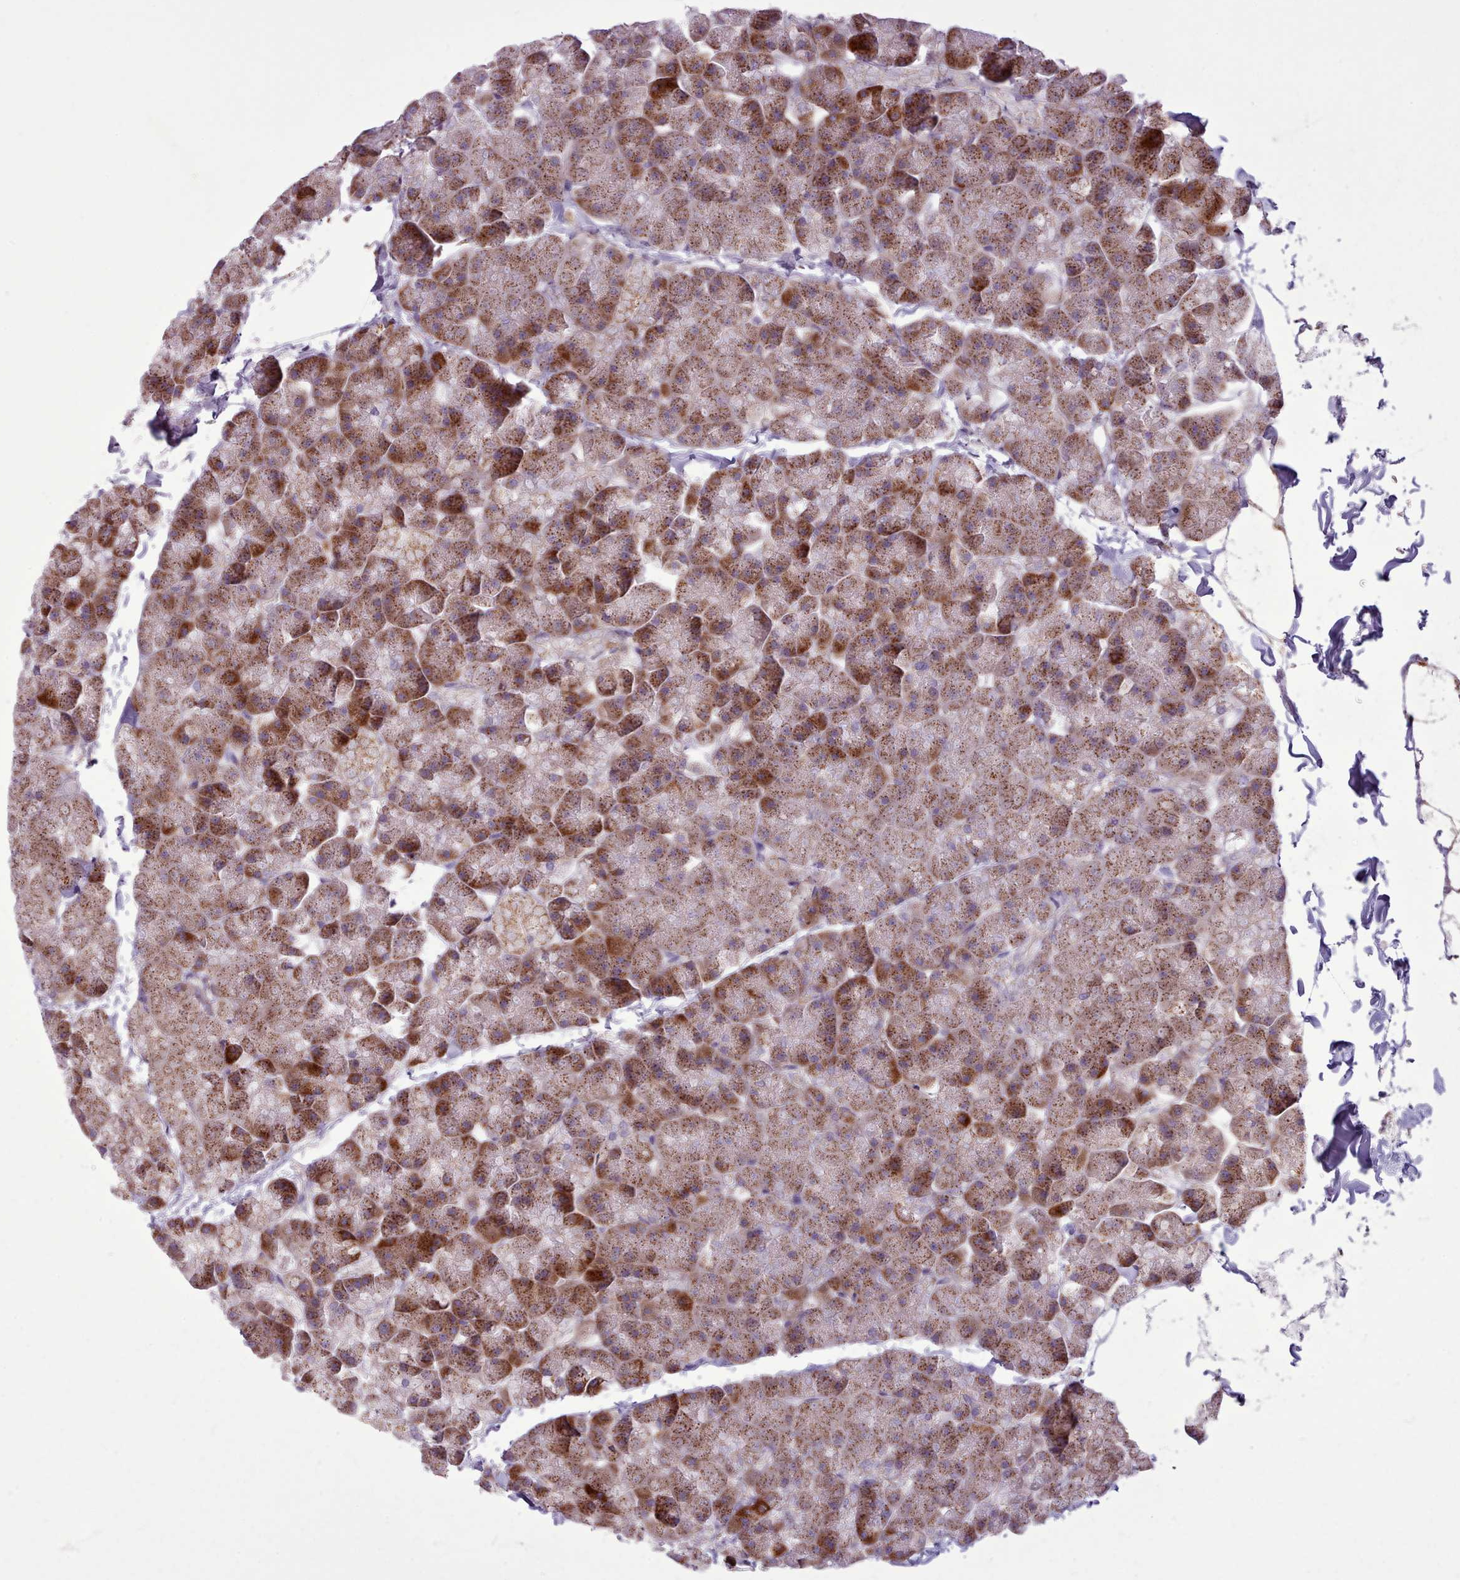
{"staining": {"intensity": "strong", "quantity": "25%-75%", "location": "cytoplasmic/membranous"}, "tissue": "pancreas", "cell_type": "Exocrine glandular cells", "image_type": "normal", "snomed": [{"axis": "morphology", "description": "Normal tissue, NOS"}, {"axis": "topography", "description": "Pancreas"}], "caption": "This image shows IHC staining of unremarkable pancreas, with high strong cytoplasmic/membranous expression in about 25%-75% of exocrine glandular cells.", "gene": "AVL9", "patient": {"sex": "male", "age": 35}}